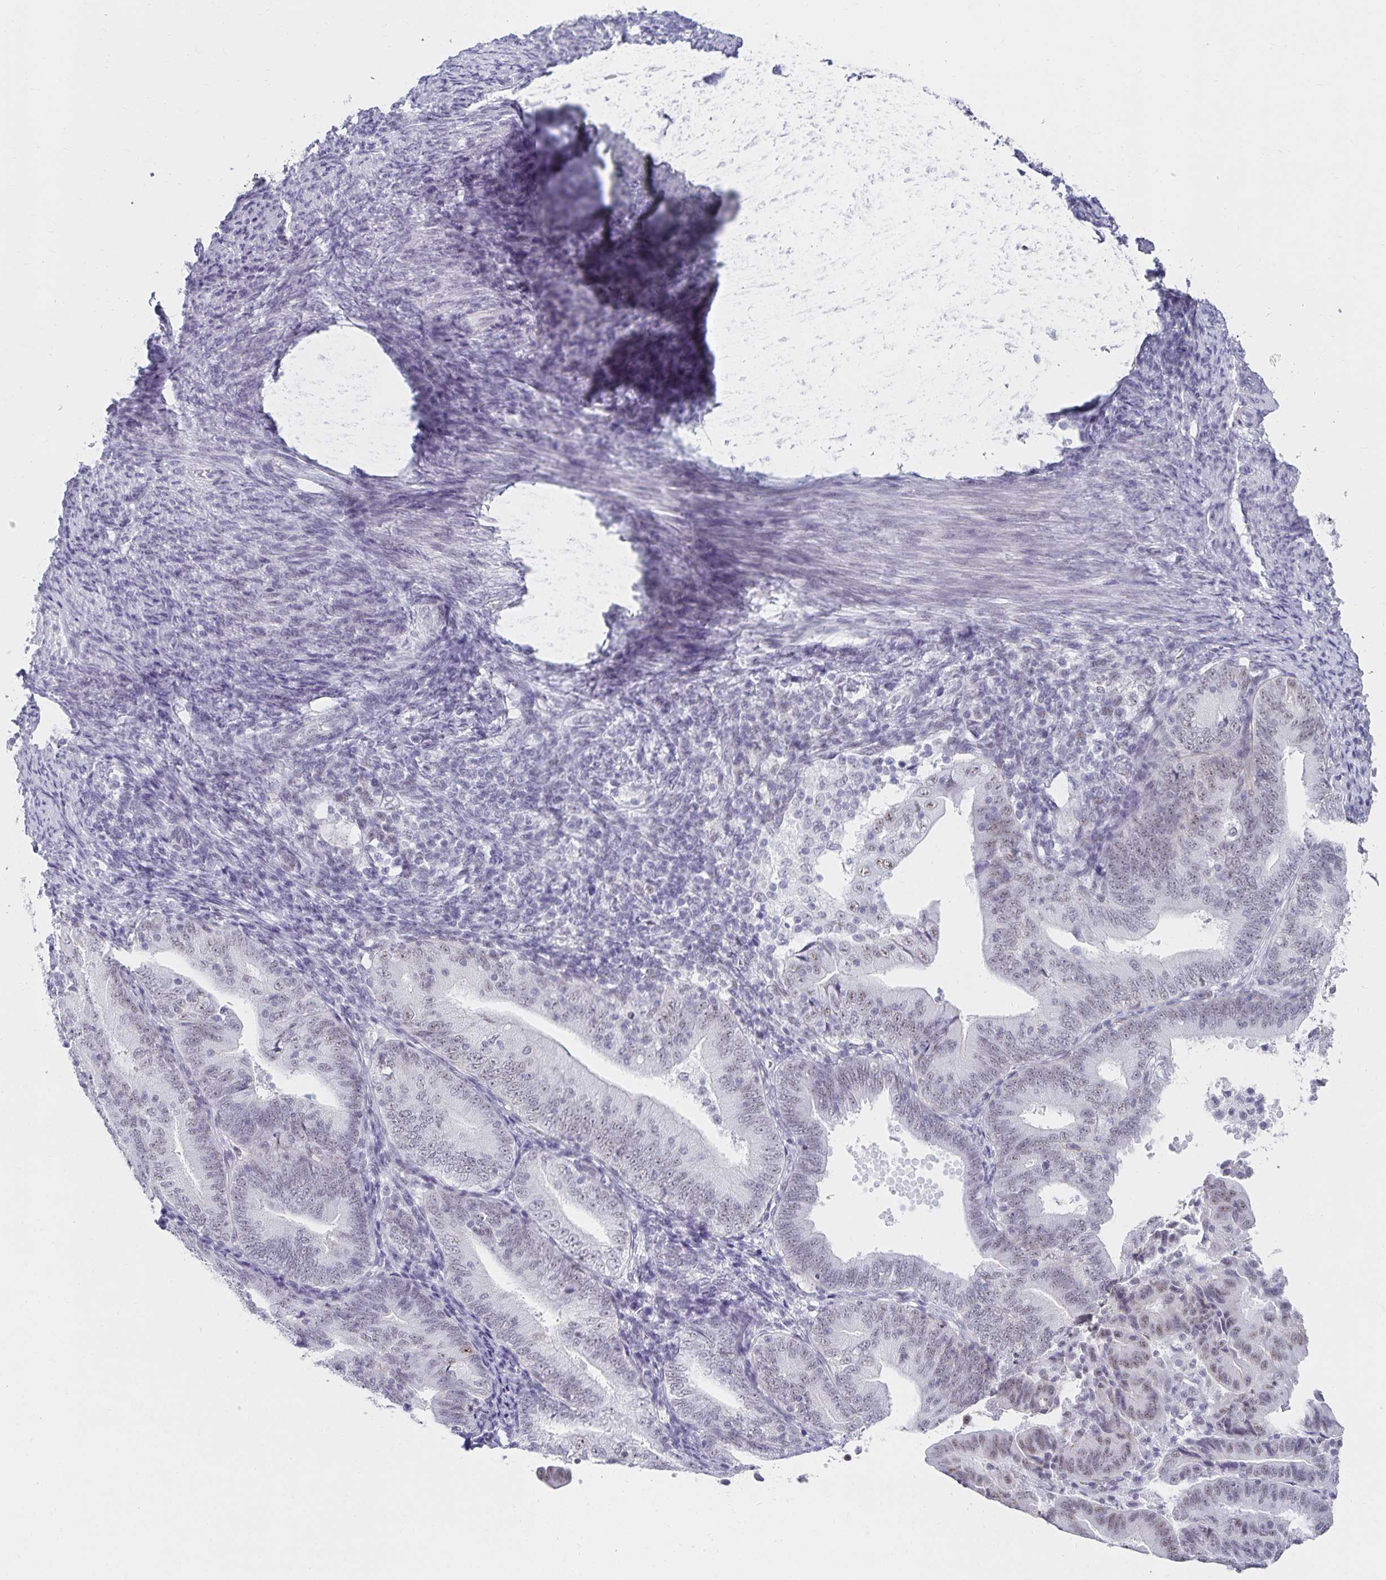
{"staining": {"intensity": "weak", "quantity": "25%-75%", "location": "nuclear"}, "tissue": "endometrial cancer", "cell_type": "Tumor cells", "image_type": "cancer", "snomed": [{"axis": "morphology", "description": "Adenocarcinoma, NOS"}, {"axis": "topography", "description": "Endometrium"}], "caption": "Tumor cells display low levels of weak nuclear positivity in approximately 25%-75% of cells in endometrial cancer (adenocarcinoma).", "gene": "C20orf85", "patient": {"sex": "female", "age": 70}}